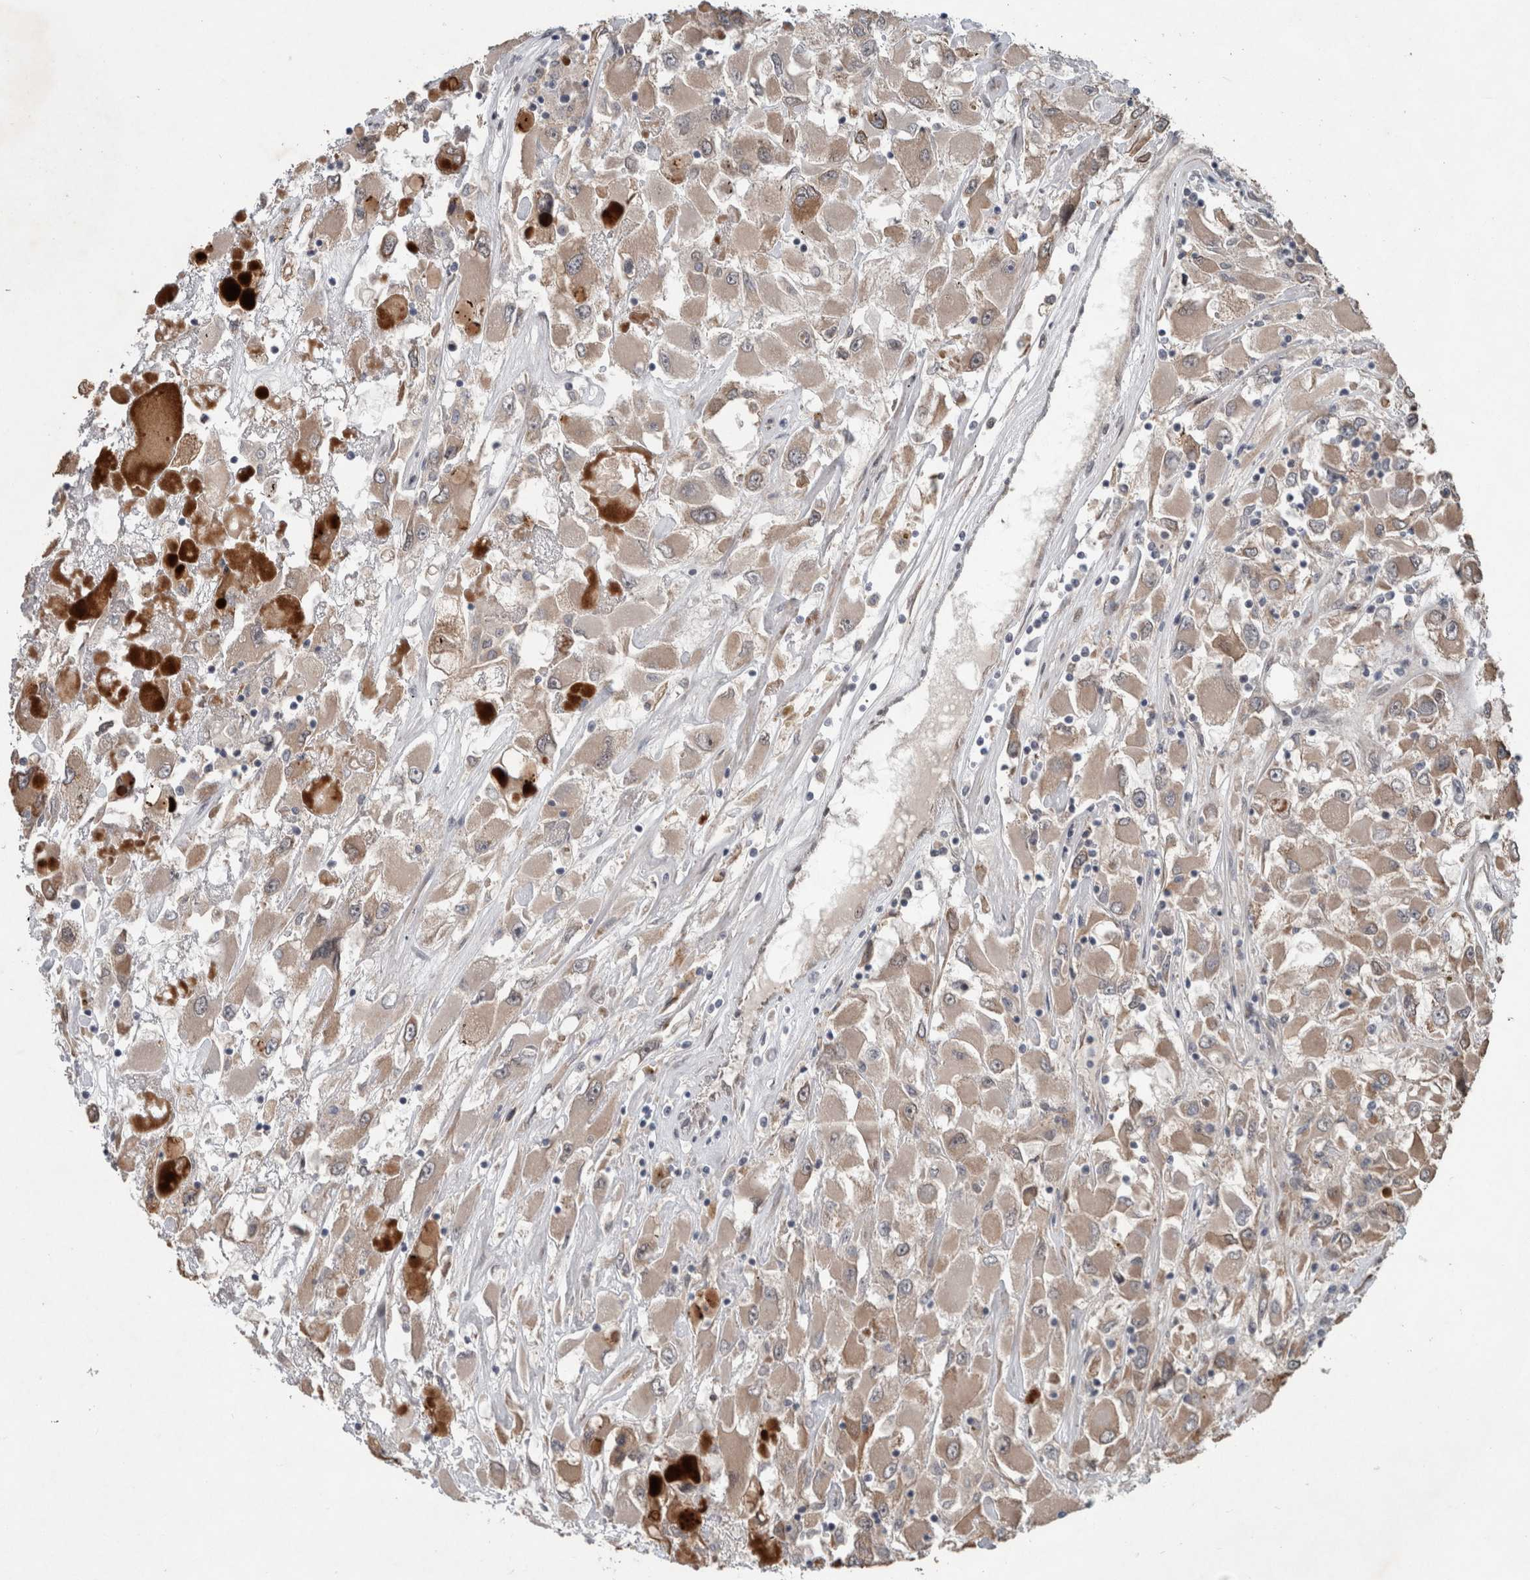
{"staining": {"intensity": "moderate", "quantity": "<25%", "location": "cytoplasmic/membranous"}, "tissue": "renal cancer", "cell_type": "Tumor cells", "image_type": "cancer", "snomed": [{"axis": "morphology", "description": "Adenocarcinoma, NOS"}, {"axis": "topography", "description": "Kidney"}], "caption": "Protein staining reveals moderate cytoplasmic/membranous staining in about <25% of tumor cells in renal cancer.", "gene": "GIMAP6", "patient": {"sex": "female", "age": 52}}